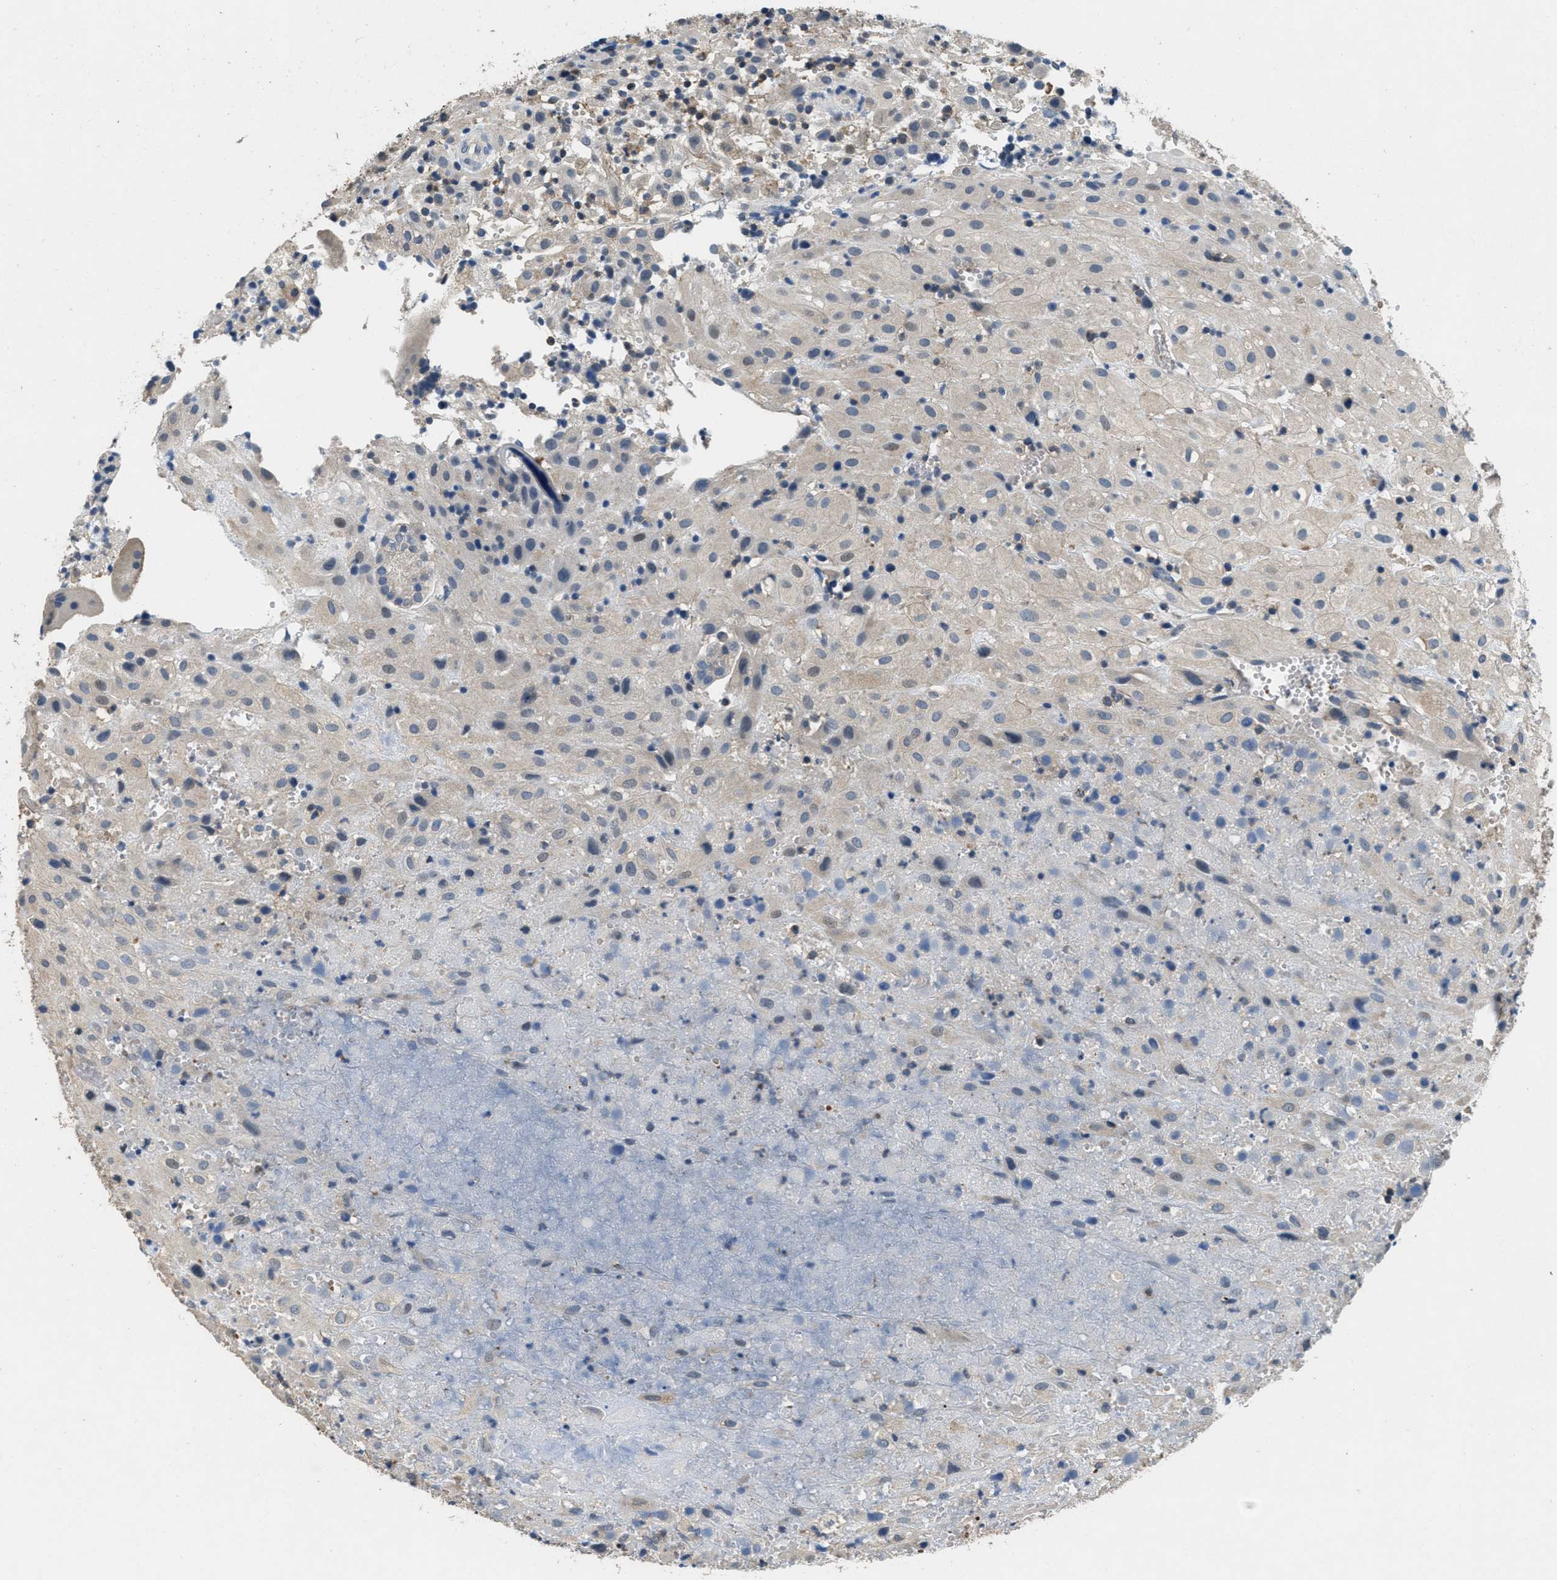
{"staining": {"intensity": "weak", "quantity": ">75%", "location": "cytoplasmic/membranous"}, "tissue": "placenta", "cell_type": "Decidual cells", "image_type": "normal", "snomed": [{"axis": "morphology", "description": "Normal tissue, NOS"}, {"axis": "topography", "description": "Placenta"}], "caption": "High-power microscopy captured an immunohistochemistry image of unremarkable placenta, revealing weak cytoplasmic/membranous positivity in approximately >75% of decidual cells.", "gene": "DGKE", "patient": {"sex": "female", "age": 18}}